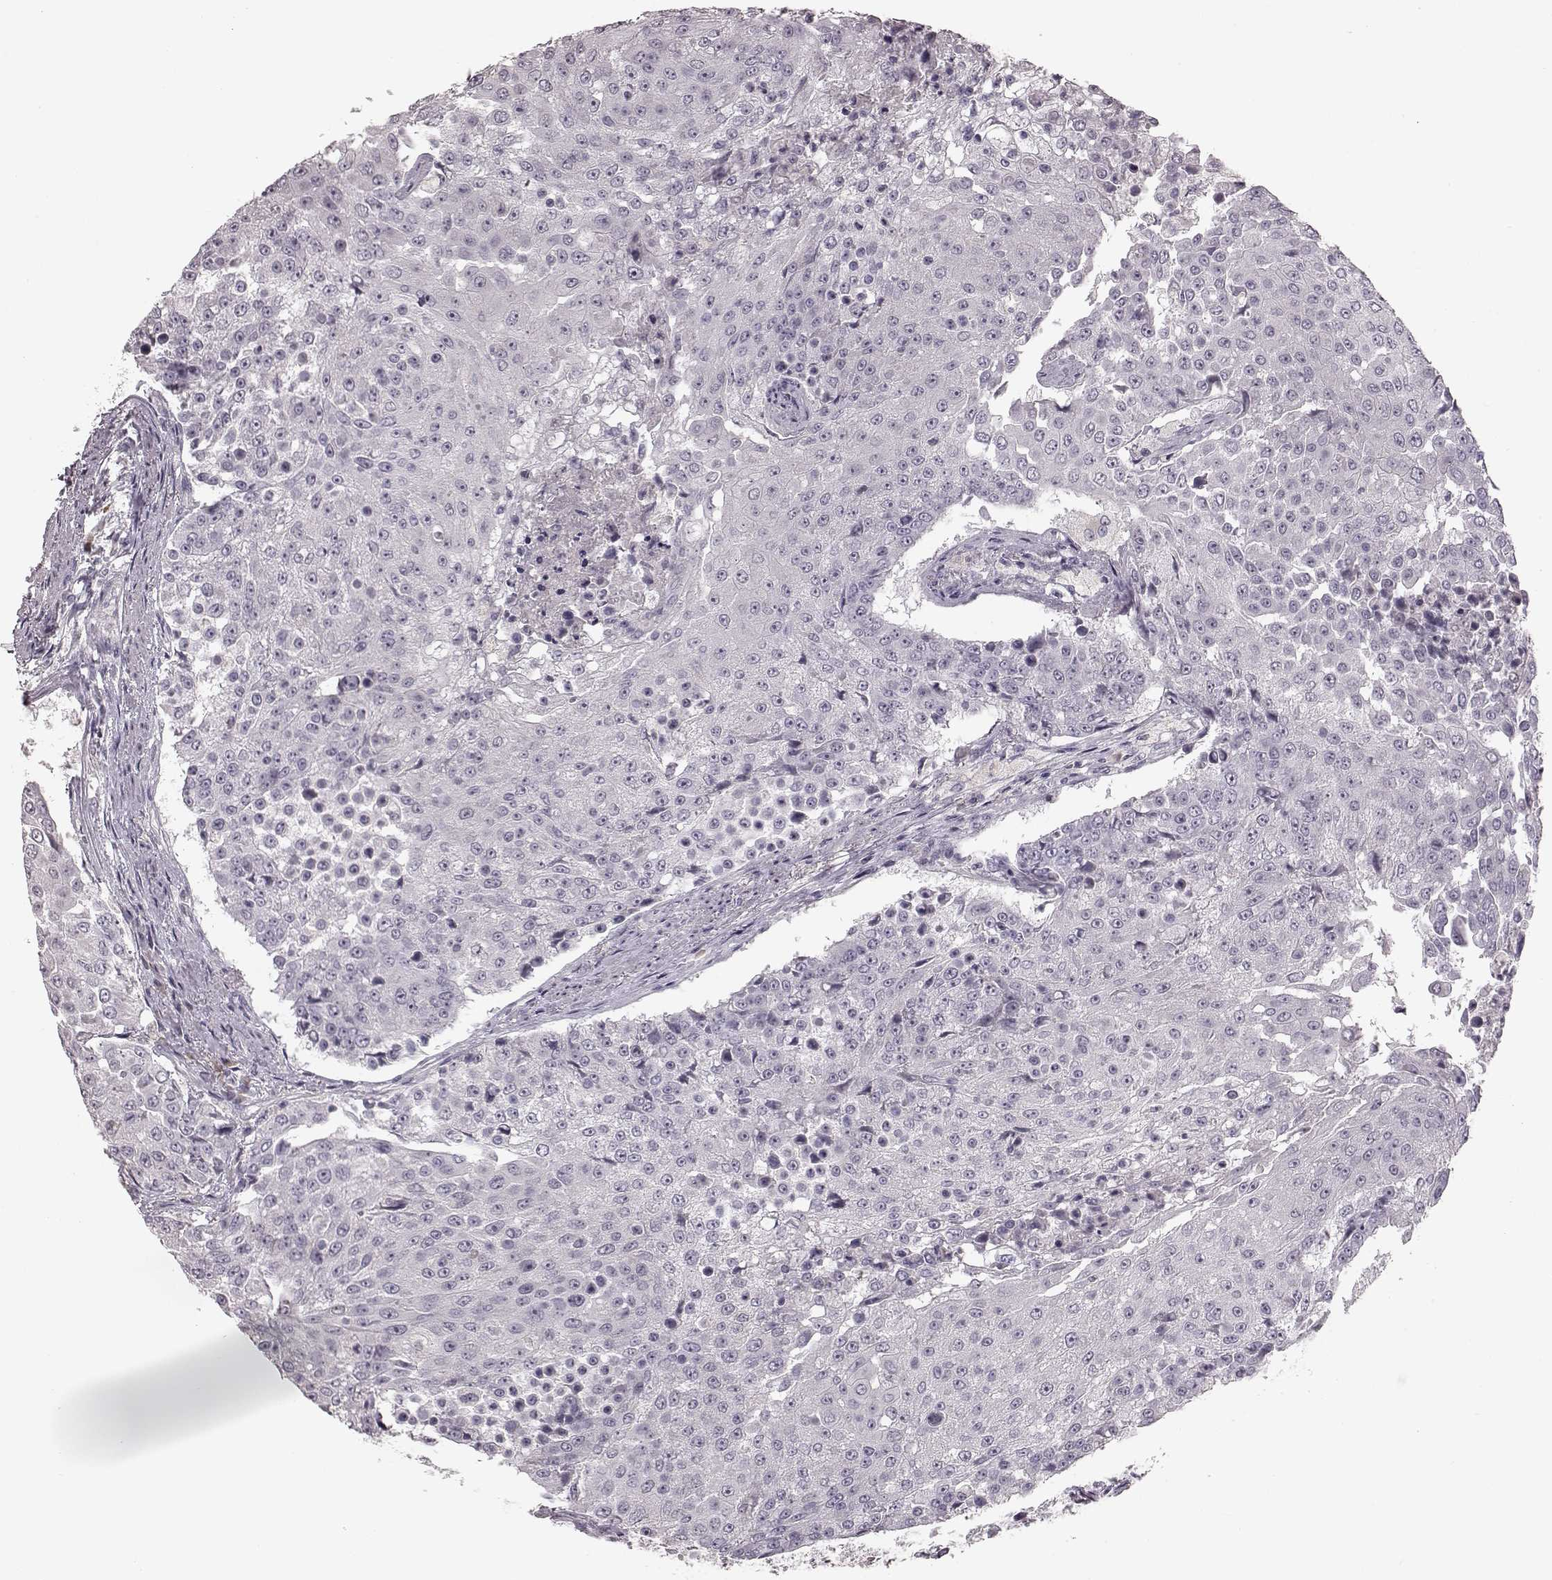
{"staining": {"intensity": "negative", "quantity": "none", "location": "none"}, "tissue": "urothelial cancer", "cell_type": "Tumor cells", "image_type": "cancer", "snomed": [{"axis": "morphology", "description": "Urothelial carcinoma, High grade"}, {"axis": "topography", "description": "Urinary bladder"}], "caption": "Protein analysis of urothelial cancer demonstrates no significant staining in tumor cells.", "gene": "MIA", "patient": {"sex": "female", "age": 63}}